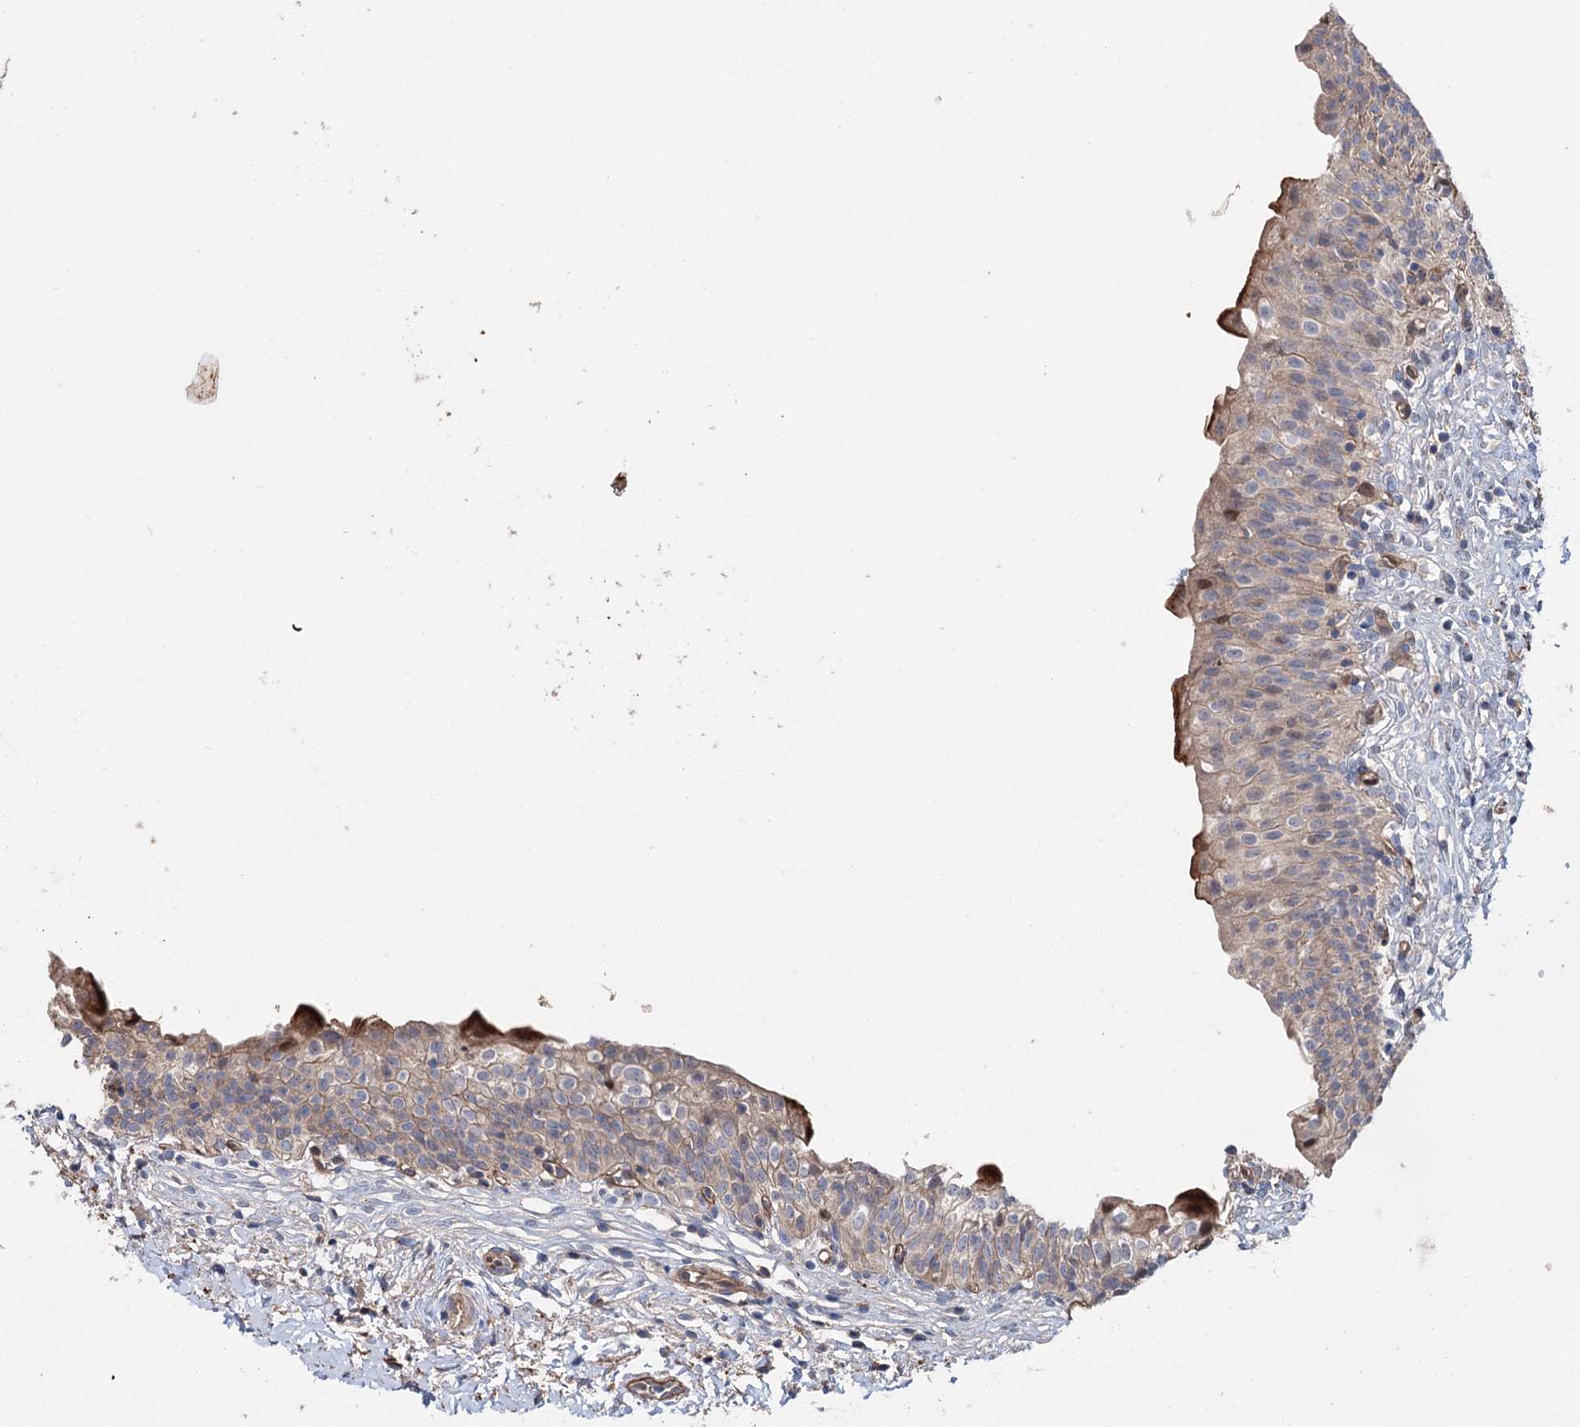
{"staining": {"intensity": "moderate", "quantity": "25%-75%", "location": "cytoplasmic/membranous"}, "tissue": "urinary bladder", "cell_type": "Urothelial cells", "image_type": "normal", "snomed": [{"axis": "morphology", "description": "Normal tissue, NOS"}, {"axis": "topography", "description": "Urinary bladder"}], "caption": "Immunohistochemical staining of normal human urinary bladder reveals moderate cytoplasmic/membranous protein expression in about 25%-75% of urothelial cells.", "gene": "PTDSS2", "patient": {"sex": "male", "age": 55}}